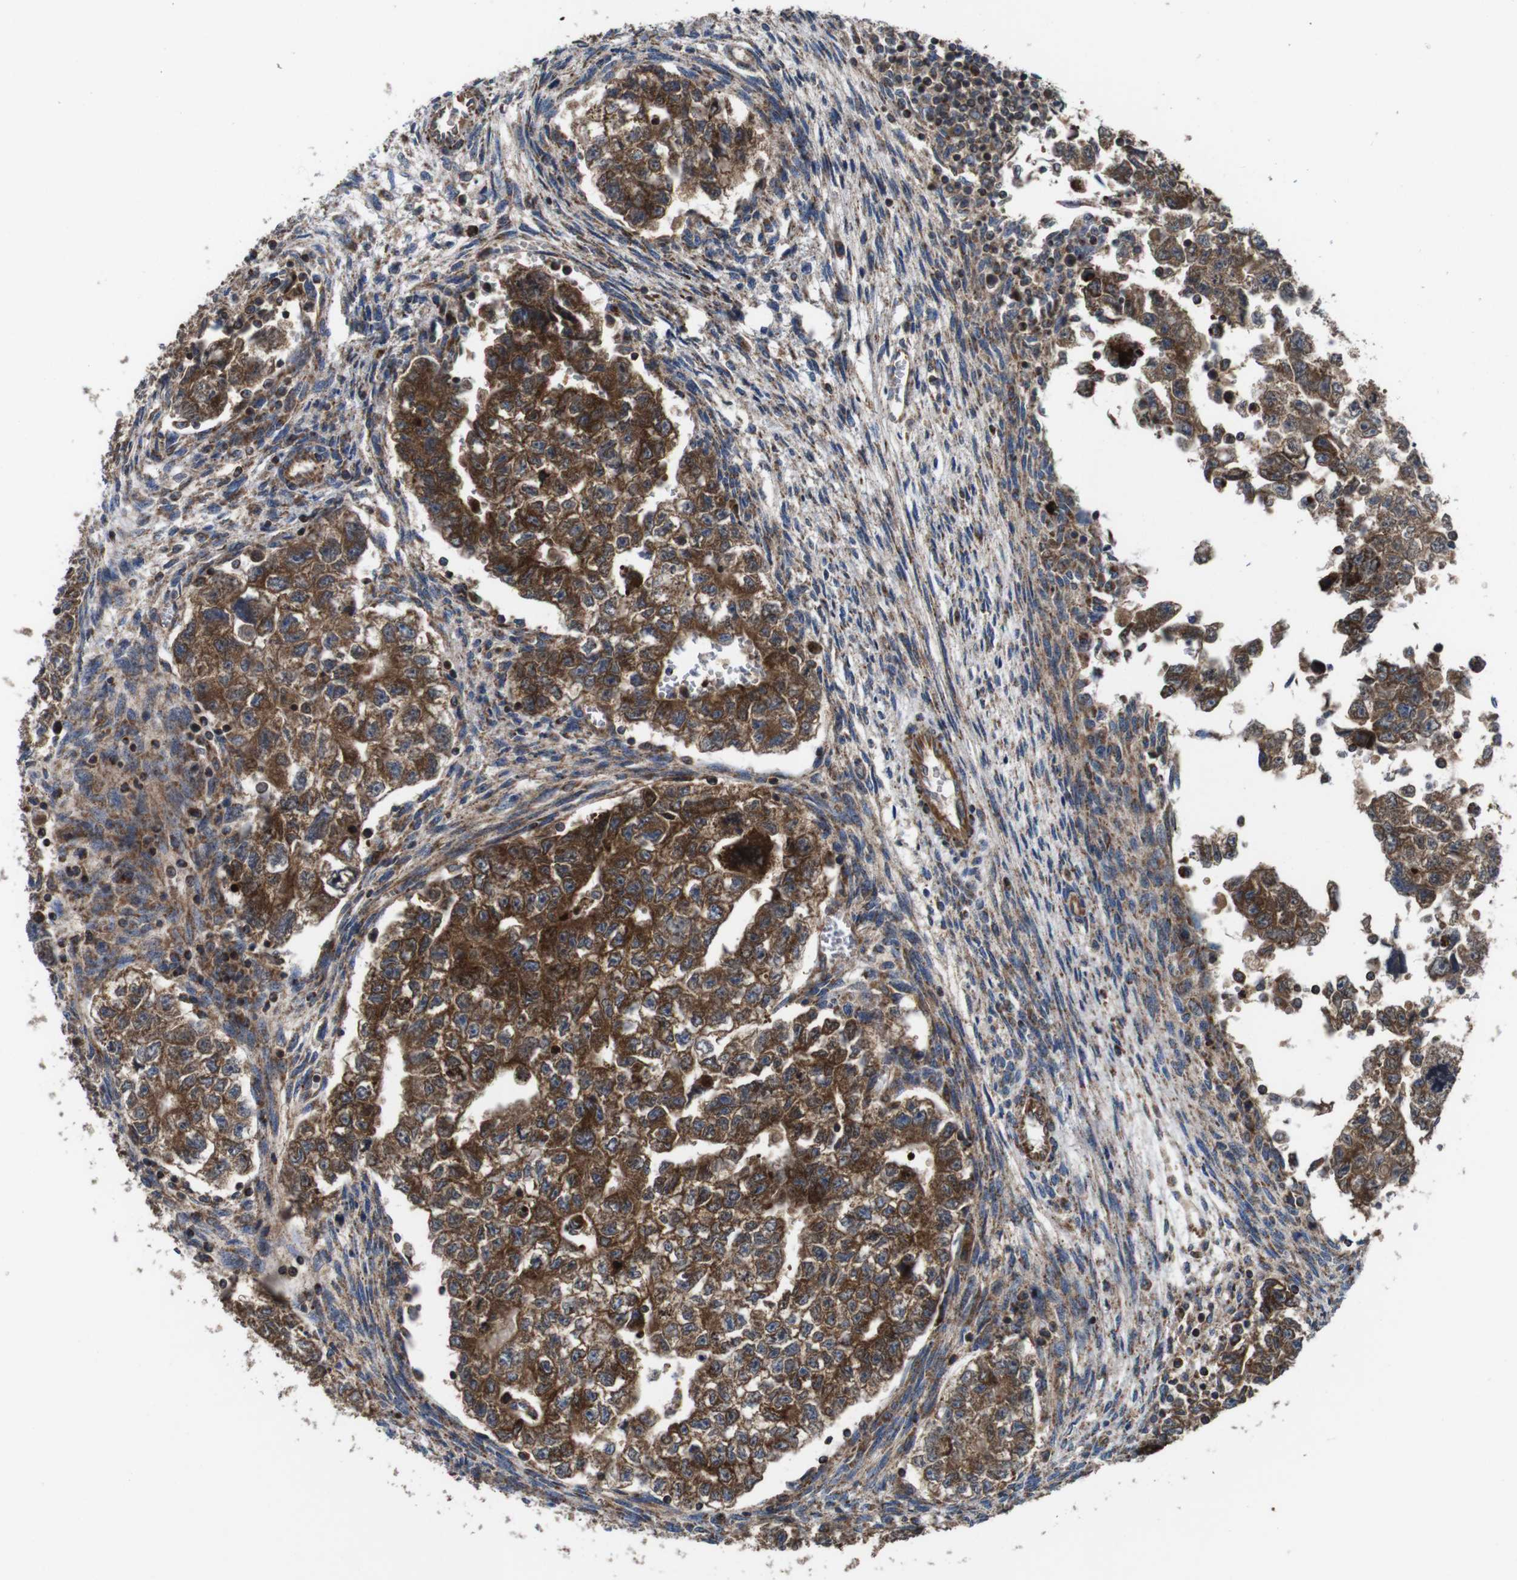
{"staining": {"intensity": "moderate", "quantity": ">75%", "location": "cytoplasmic/membranous"}, "tissue": "testis cancer", "cell_type": "Tumor cells", "image_type": "cancer", "snomed": [{"axis": "morphology", "description": "Seminoma, NOS"}, {"axis": "morphology", "description": "Carcinoma, Embryonal, NOS"}, {"axis": "topography", "description": "Testis"}], "caption": "Immunohistochemical staining of human testis cancer (seminoma) demonstrates medium levels of moderate cytoplasmic/membranous protein expression in about >75% of tumor cells.", "gene": "HK1", "patient": {"sex": "male", "age": 38}}